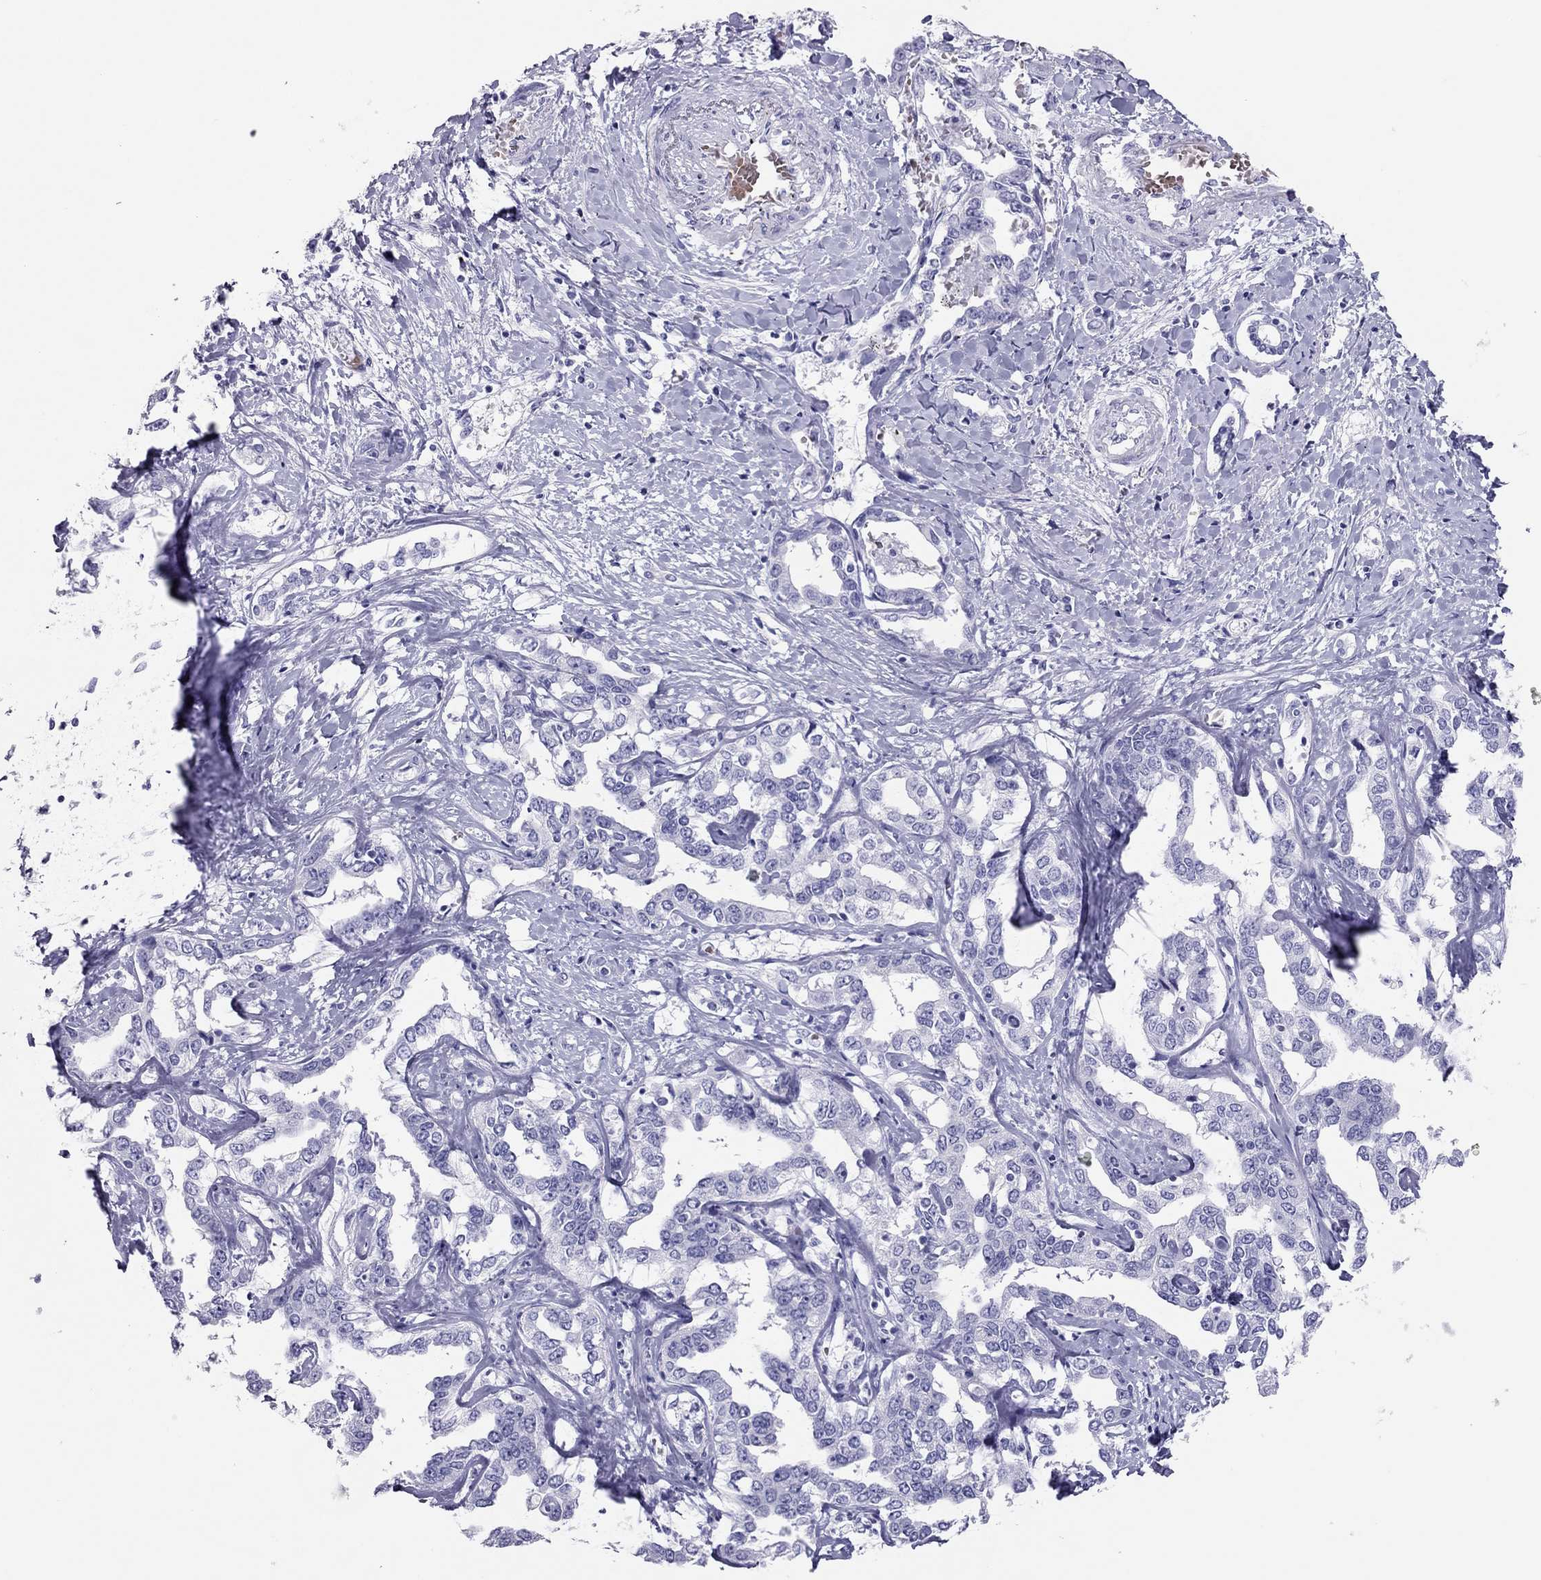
{"staining": {"intensity": "negative", "quantity": "none", "location": "none"}, "tissue": "liver cancer", "cell_type": "Tumor cells", "image_type": "cancer", "snomed": [{"axis": "morphology", "description": "Cholangiocarcinoma"}, {"axis": "topography", "description": "Liver"}], "caption": "A high-resolution micrograph shows immunohistochemistry staining of liver cholangiocarcinoma, which displays no significant positivity in tumor cells. (DAB immunohistochemistry, high magnification).", "gene": "TSHB", "patient": {"sex": "male", "age": 59}}